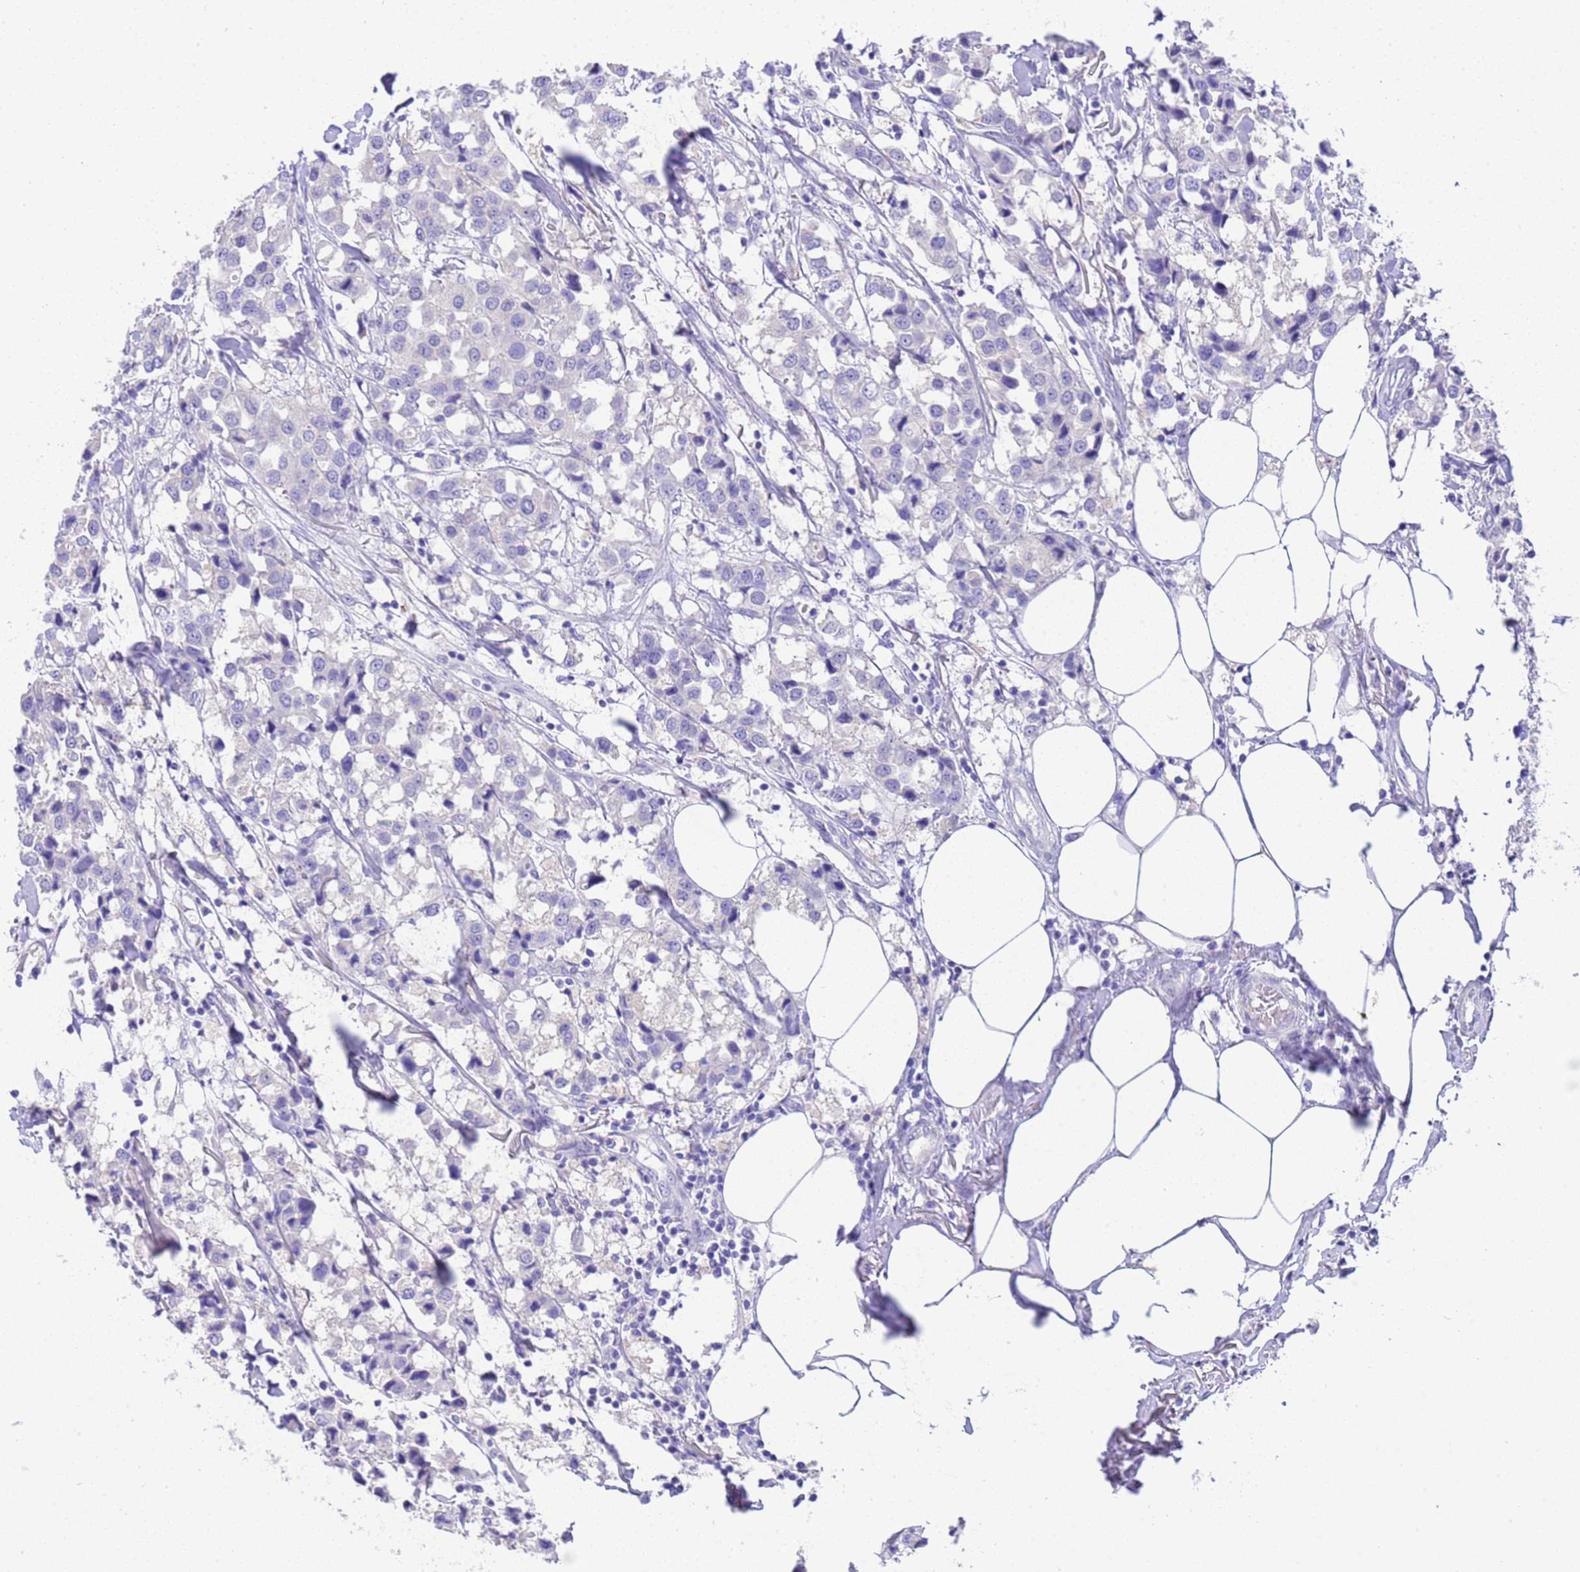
{"staining": {"intensity": "negative", "quantity": "none", "location": "none"}, "tissue": "breast cancer", "cell_type": "Tumor cells", "image_type": "cancer", "snomed": [{"axis": "morphology", "description": "Duct carcinoma"}, {"axis": "topography", "description": "Breast"}], "caption": "DAB immunohistochemical staining of breast intraductal carcinoma demonstrates no significant staining in tumor cells.", "gene": "USP38", "patient": {"sex": "female", "age": 80}}